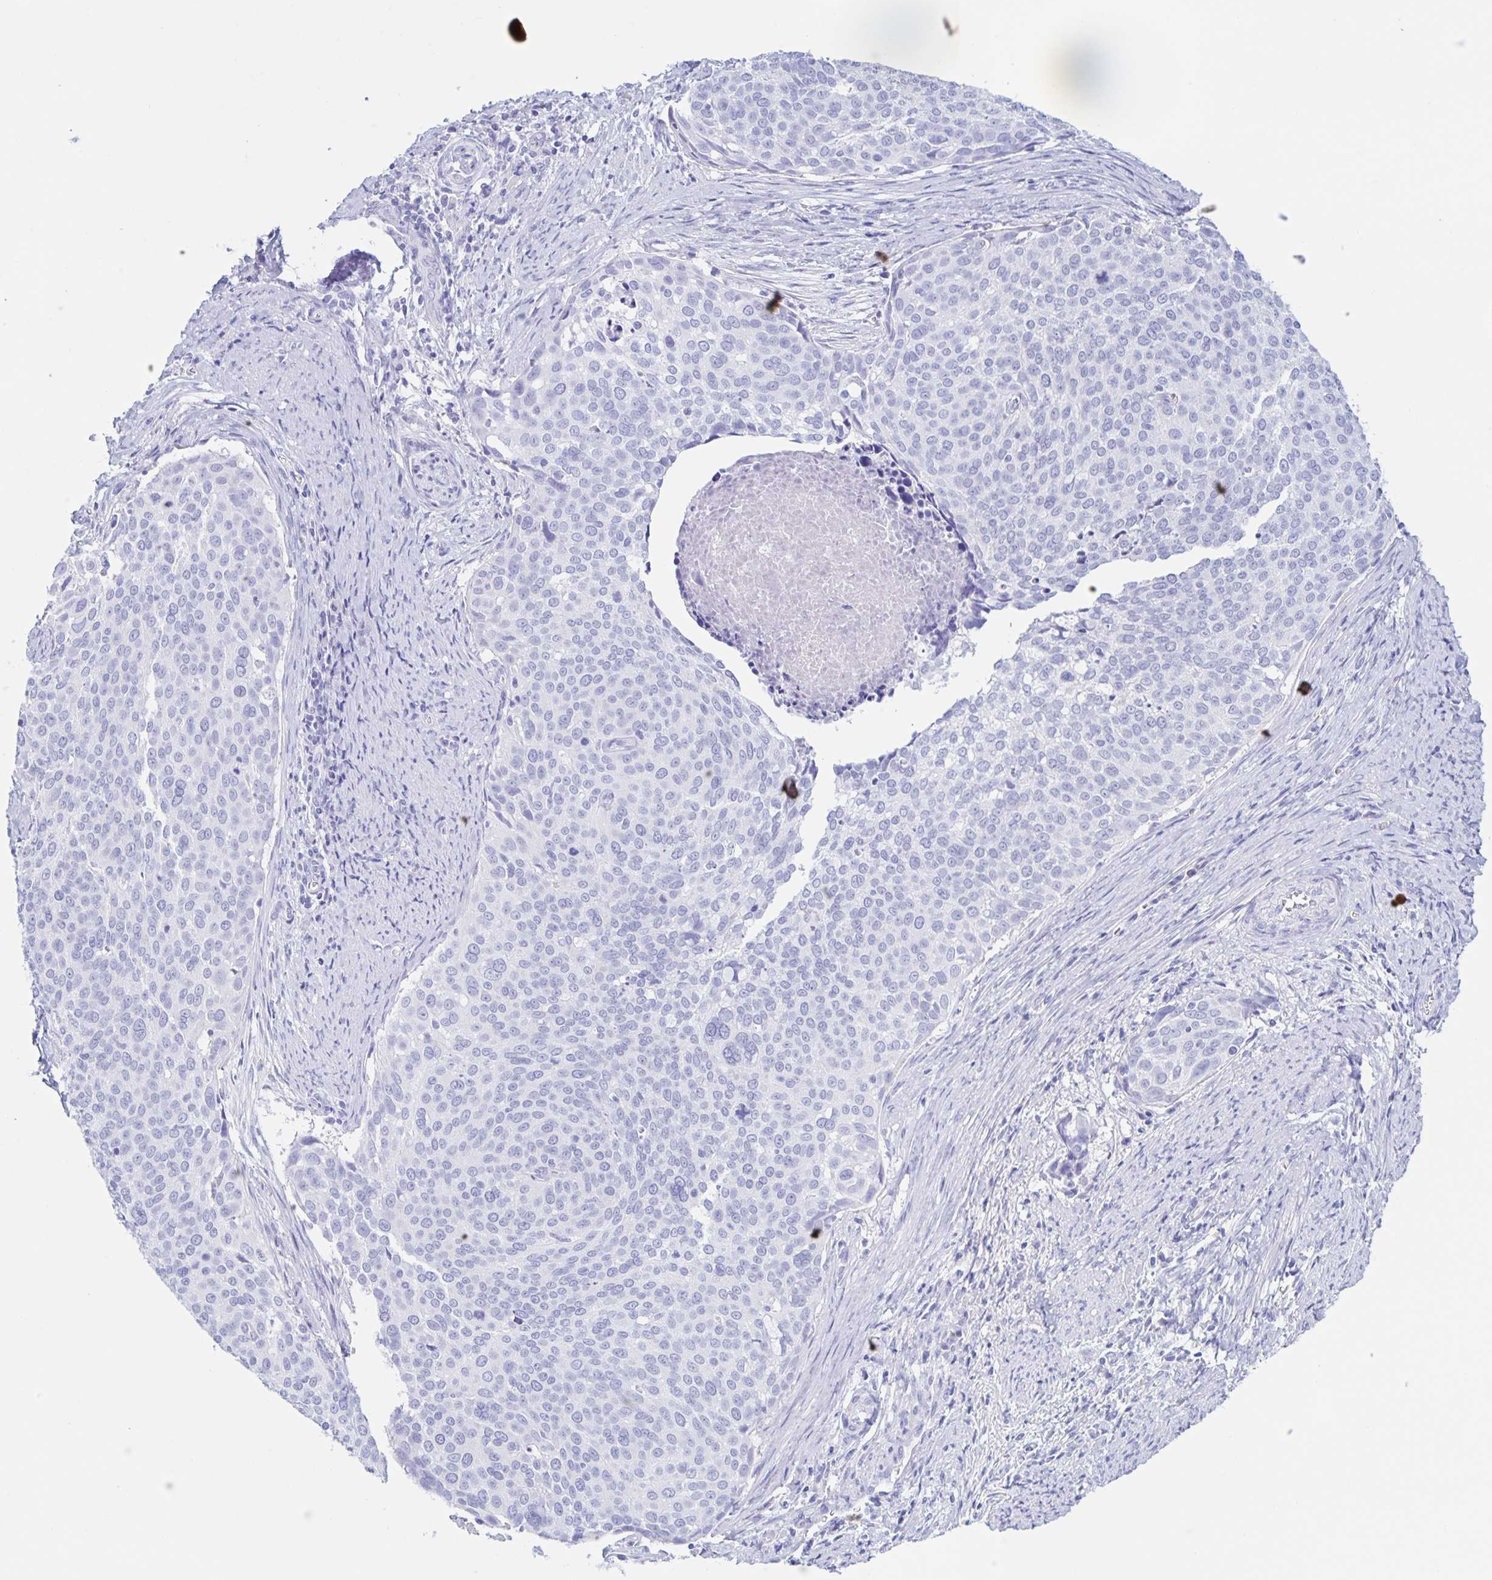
{"staining": {"intensity": "negative", "quantity": "none", "location": "none"}, "tissue": "cervical cancer", "cell_type": "Tumor cells", "image_type": "cancer", "snomed": [{"axis": "morphology", "description": "Squamous cell carcinoma, NOS"}, {"axis": "topography", "description": "Cervix"}], "caption": "Tumor cells show no significant protein expression in cervical cancer.", "gene": "DMBT1", "patient": {"sex": "female", "age": 39}}